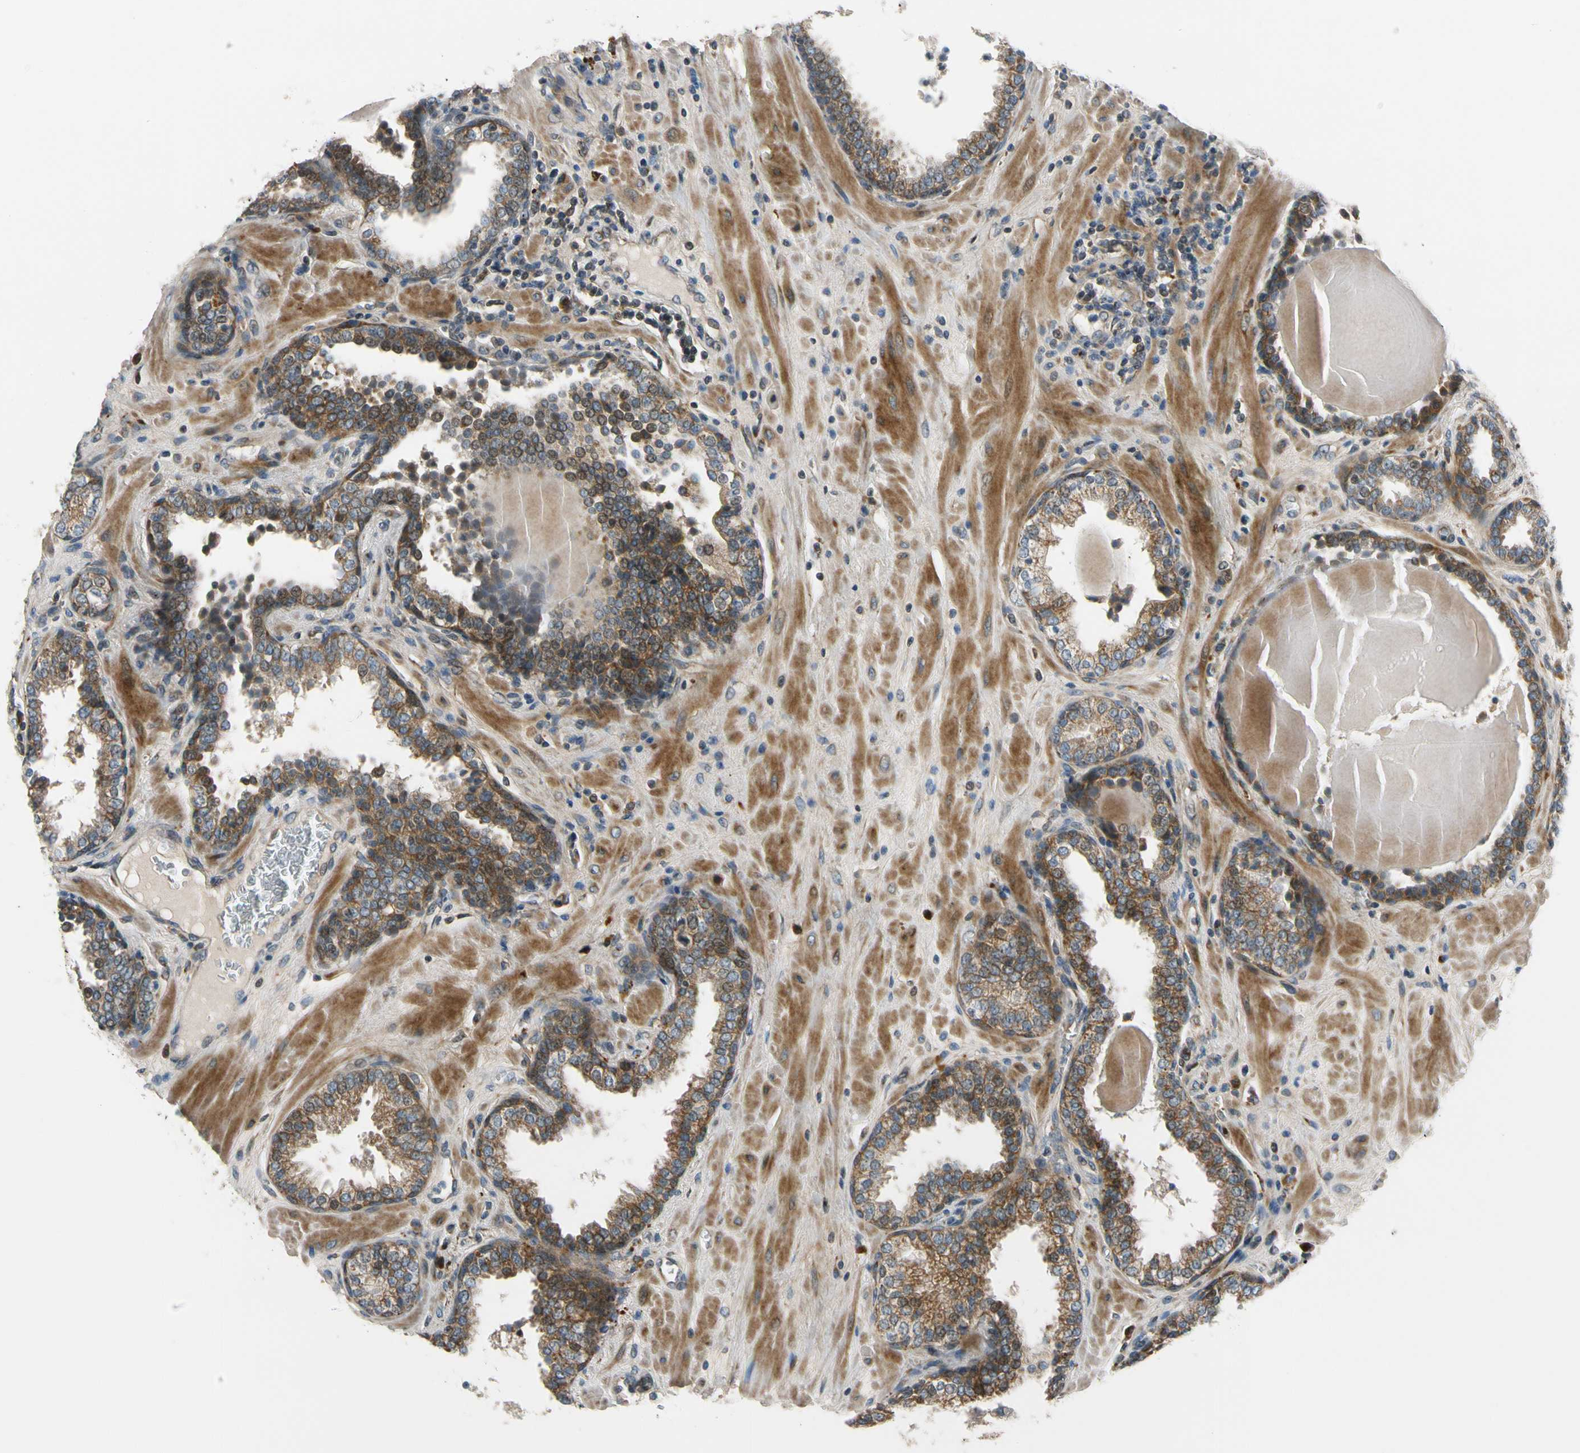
{"staining": {"intensity": "moderate", "quantity": ">75%", "location": "cytoplasmic/membranous"}, "tissue": "prostate", "cell_type": "Glandular cells", "image_type": "normal", "snomed": [{"axis": "morphology", "description": "Normal tissue, NOS"}, {"axis": "topography", "description": "Prostate"}], "caption": "Immunohistochemistry of benign prostate demonstrates medium levels of moderate cytoplasmic/membranous expression in approximately >75% of glandular cells.", "gene": "MST1R", "patient": {"sex": "male", "age": 51}}